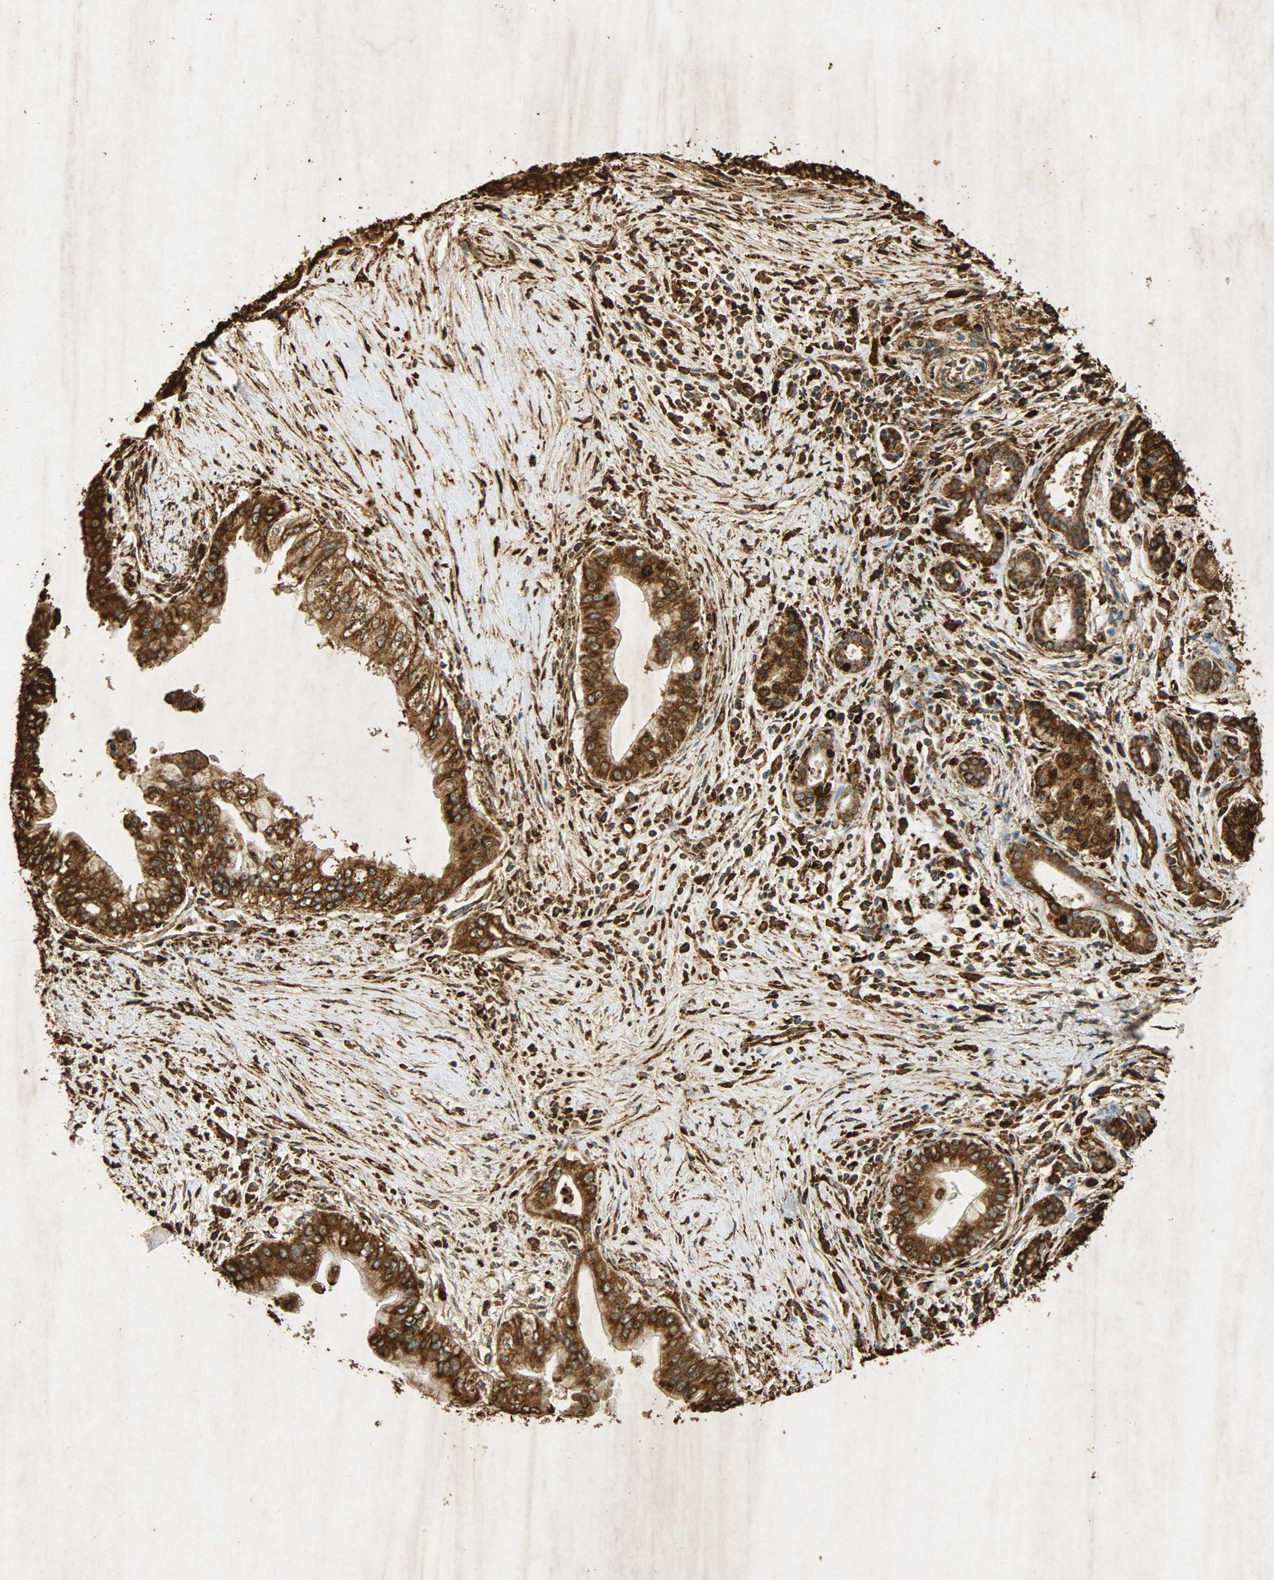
{"staining": {"intensity": "strong", "quantity": ">75%", "location": "cytoplasmic/membranous"}, "tissue": "pancreatic cancer", "cell_type": "Tumor cells", "image_type": "cancer", "snomed": [{"axis": "morphology", "description": "Adenocarcinoma, NOS"}, {"axis": "topography", "description": "Pancreas"}], "caption": "Immunohistochemistry (IHC) histopathology image of neoplastic tissue: human pancreatic adenocarcinoma stained using immunohistochemistry displays high levels of strong protein expression localized specifically in the cytoplasmic/membranous of tumor cells, appearing as a cytoplasmic/membranous brown color.", "gene": "HSP90B1", "patient": {"sex": "male", "age": 59}}